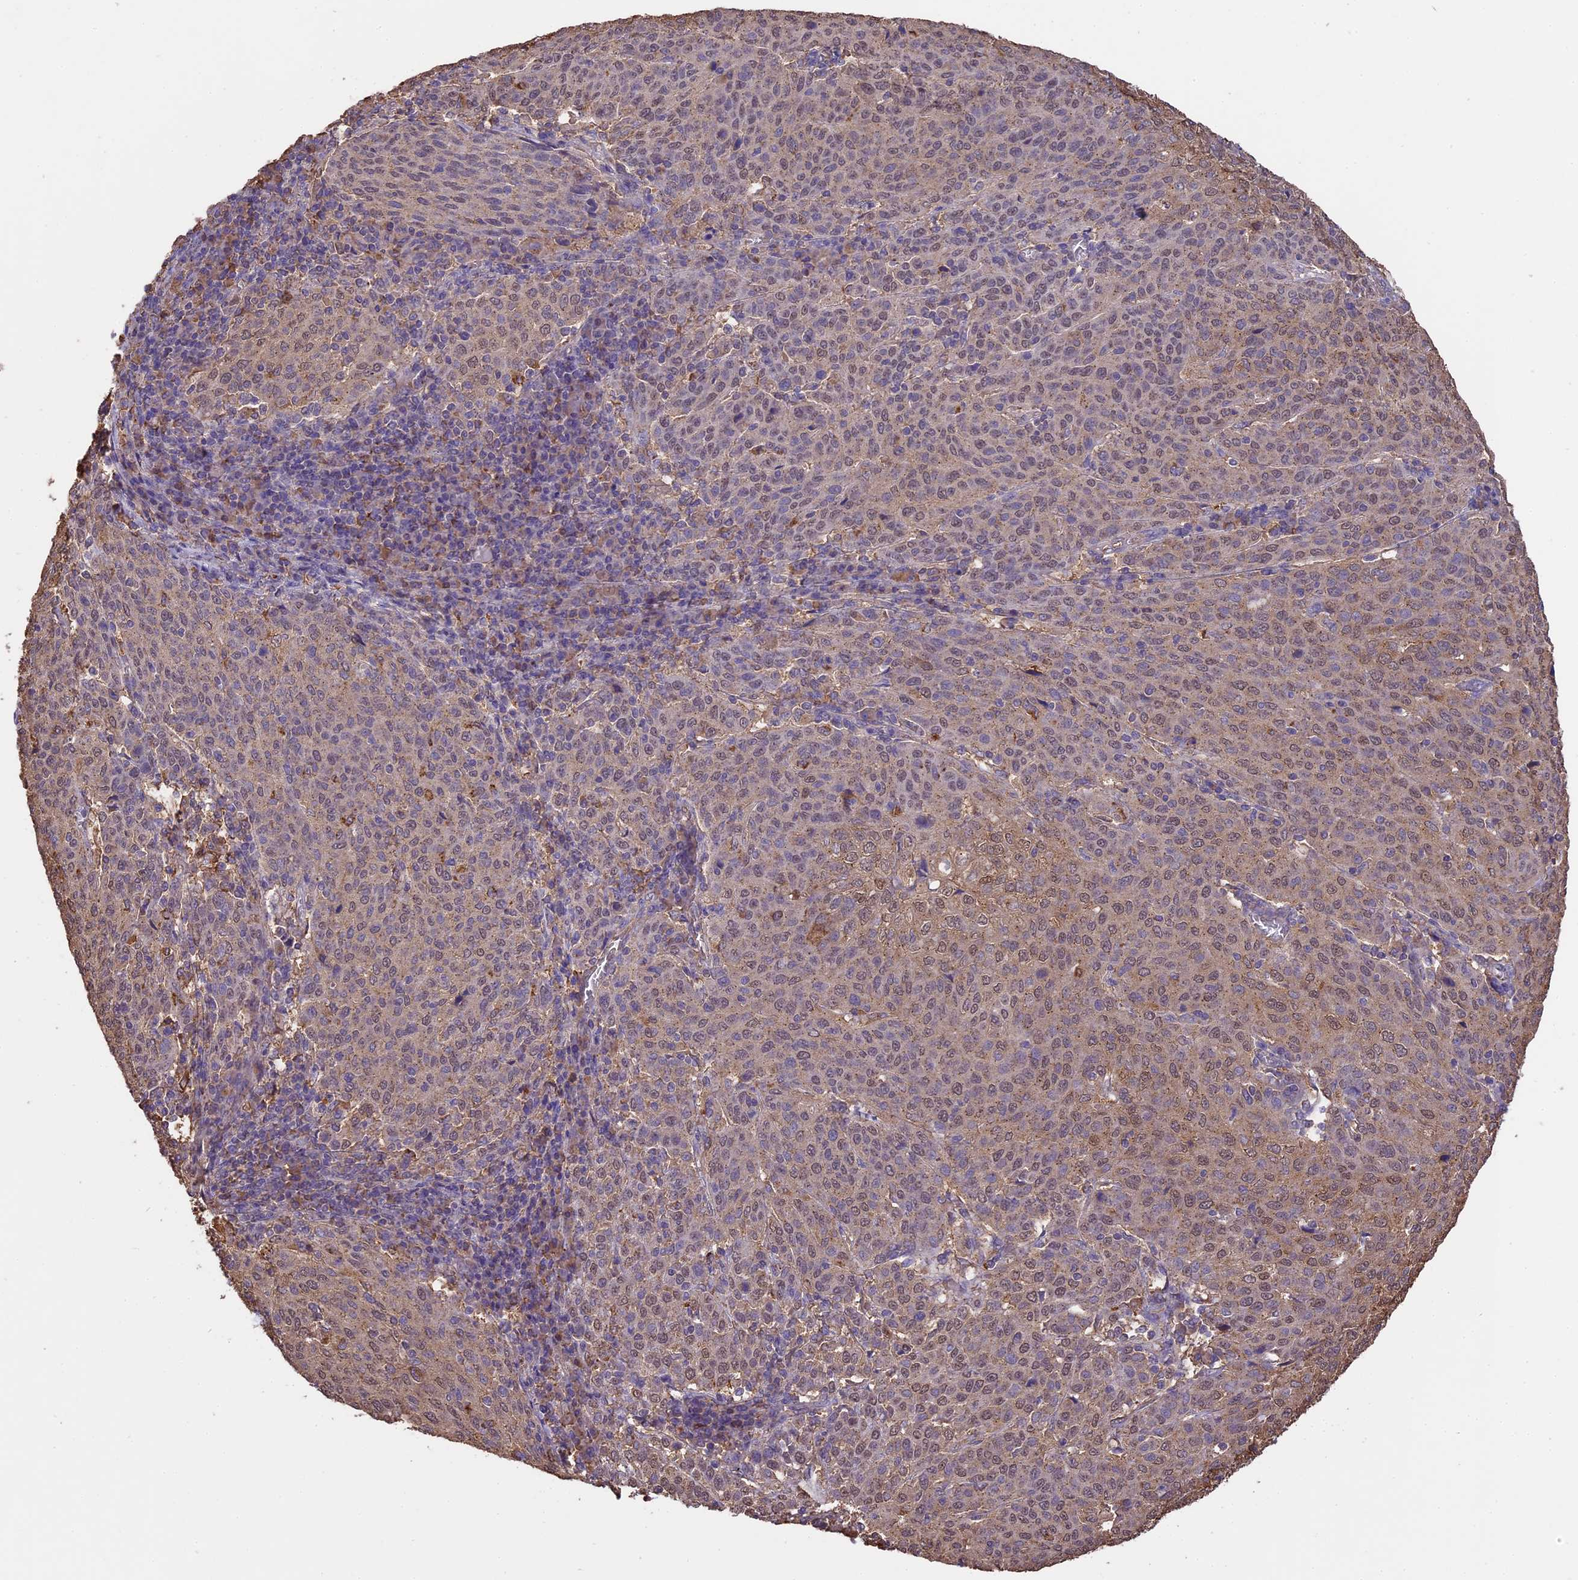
{"staining": {"intensity": "weak", "quantity": ">75%", "location": "cytoplasmic/membranous,nuclear"}, "tissue": "cervical cancer", "cell_type": "Tumor cells", "image_type": "cancer", "snomed": [{"axis": "morphology", "description": "Squamous cell carcinoma, NOS"}, {"axis": "topography", "description": "Cervix"}], "caption": "The micrograph exhibits immunohistochemical staining of squamous cell carcinoma (cervical). There is weak cytoplasmic/membranous and nuclear expression is present in approximately >75% of tumor cells.", "gene": "ARHGAP19", "patient": {"sex": "female", "age": 46}}